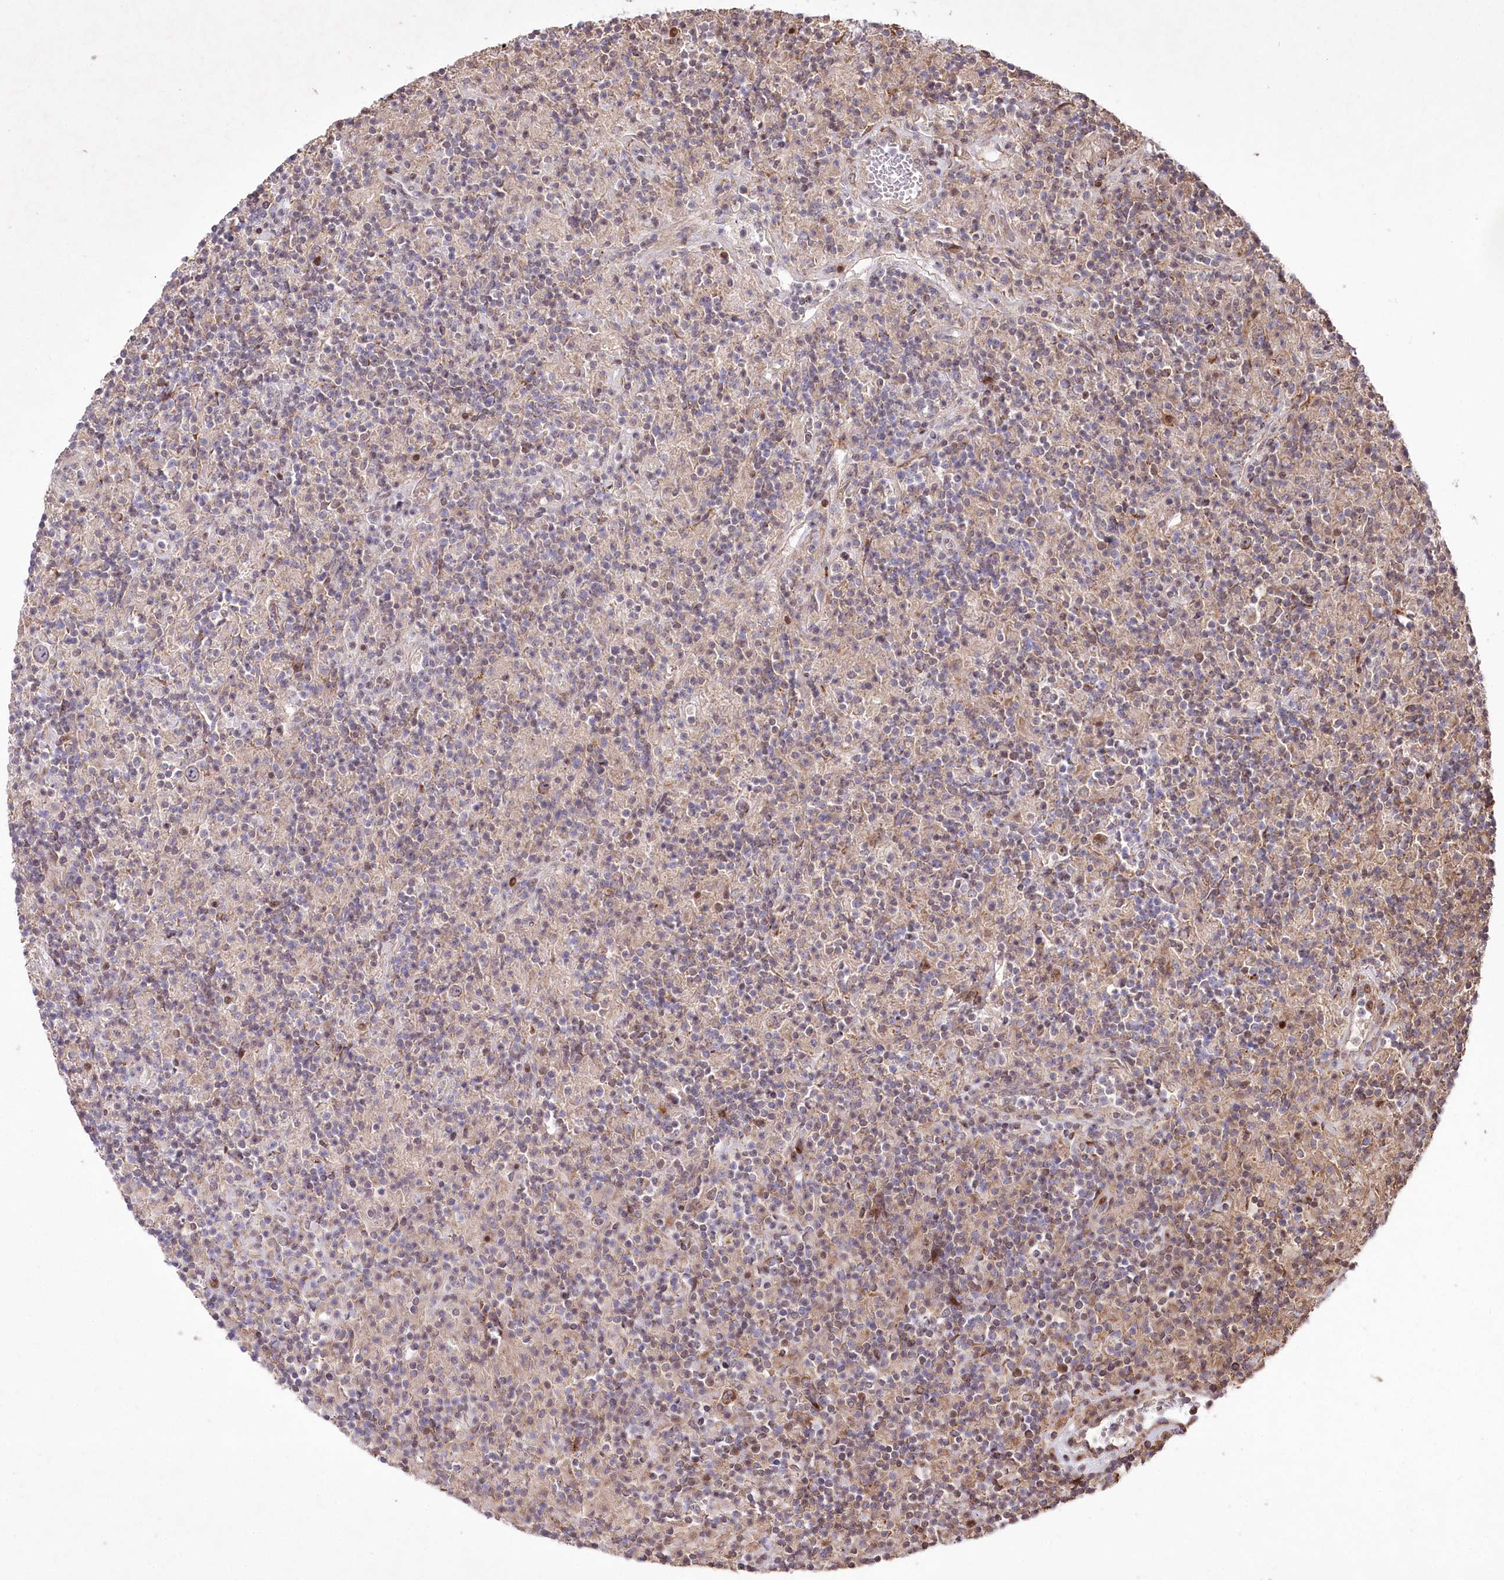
{"staining": {"intensity": "weak", "quantity": "25%-75%", "location": "cytoplasmic/membranous"}, "tissue": "lymphoma", "cell_type": "Tumor cells", "image_type": "cancer", "snomed": [{"axis": "morphology", "description": "Hodgkin's disease, NOS"}, {"axis": "topography", "description": "Lymph node"}], "caption": "Immunohistochemistry of human lymphoma displays low levels of weak cytoplasmic/membranous expression in about 25%-75% of tumor cells. (brown staining indicates protein expression, while blue staining denotes nuclei).", "gene": "PSTK", "patient": {"sex": "male", "age": 70}}